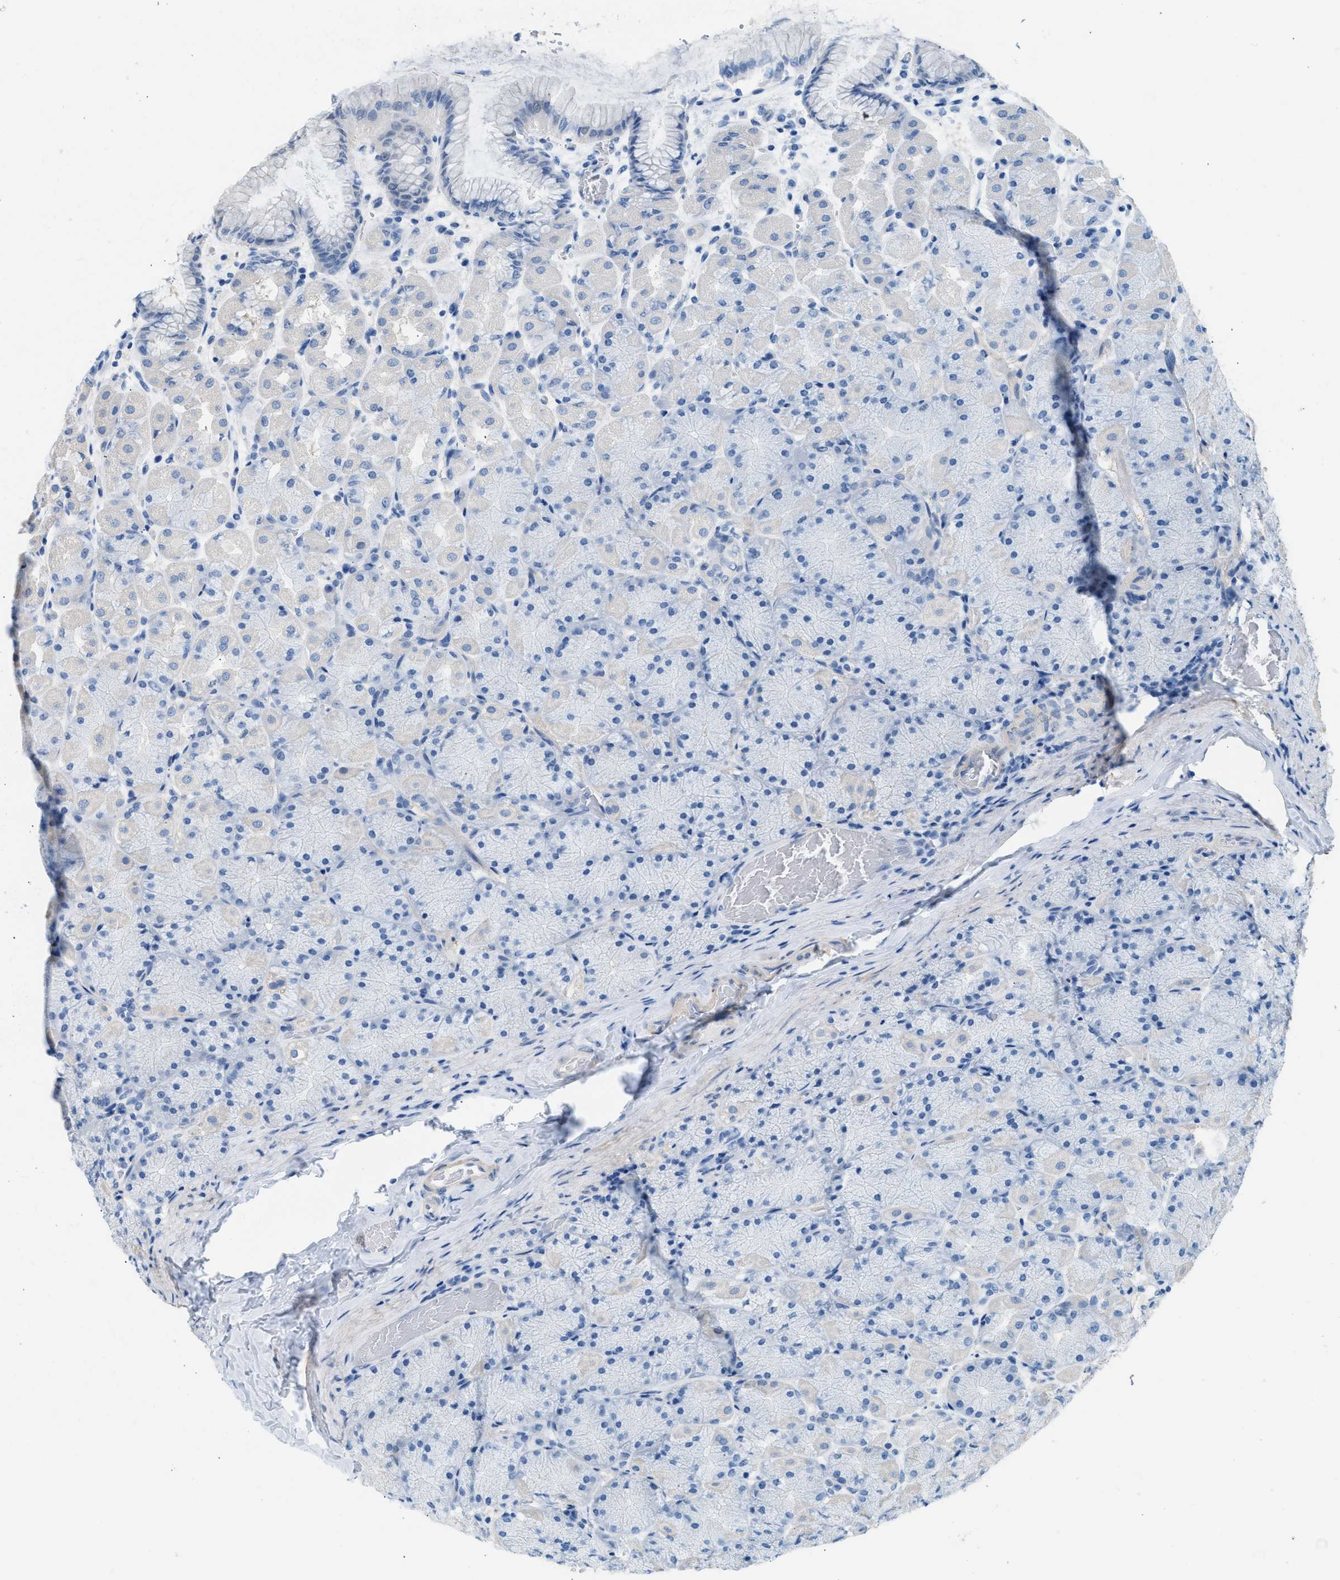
{"staining": {"intensity": "negative", "quantity": "none", "location": "none"}, "tissue": "stomach", "cell_type": "Glandular cells", "image_type": "normal", "snomed": [{"axis": "morphology", "description": "Normal tissue, NOS"}, {"axis": "topography", "description": "Stomach, upper"}], "caption": "Immunohistochemical staining of normal human stomach demonstrates no significant positivity in glandular cells.", "gene": "SPAM1", "patient": {"sex": "female", "age": 56}}